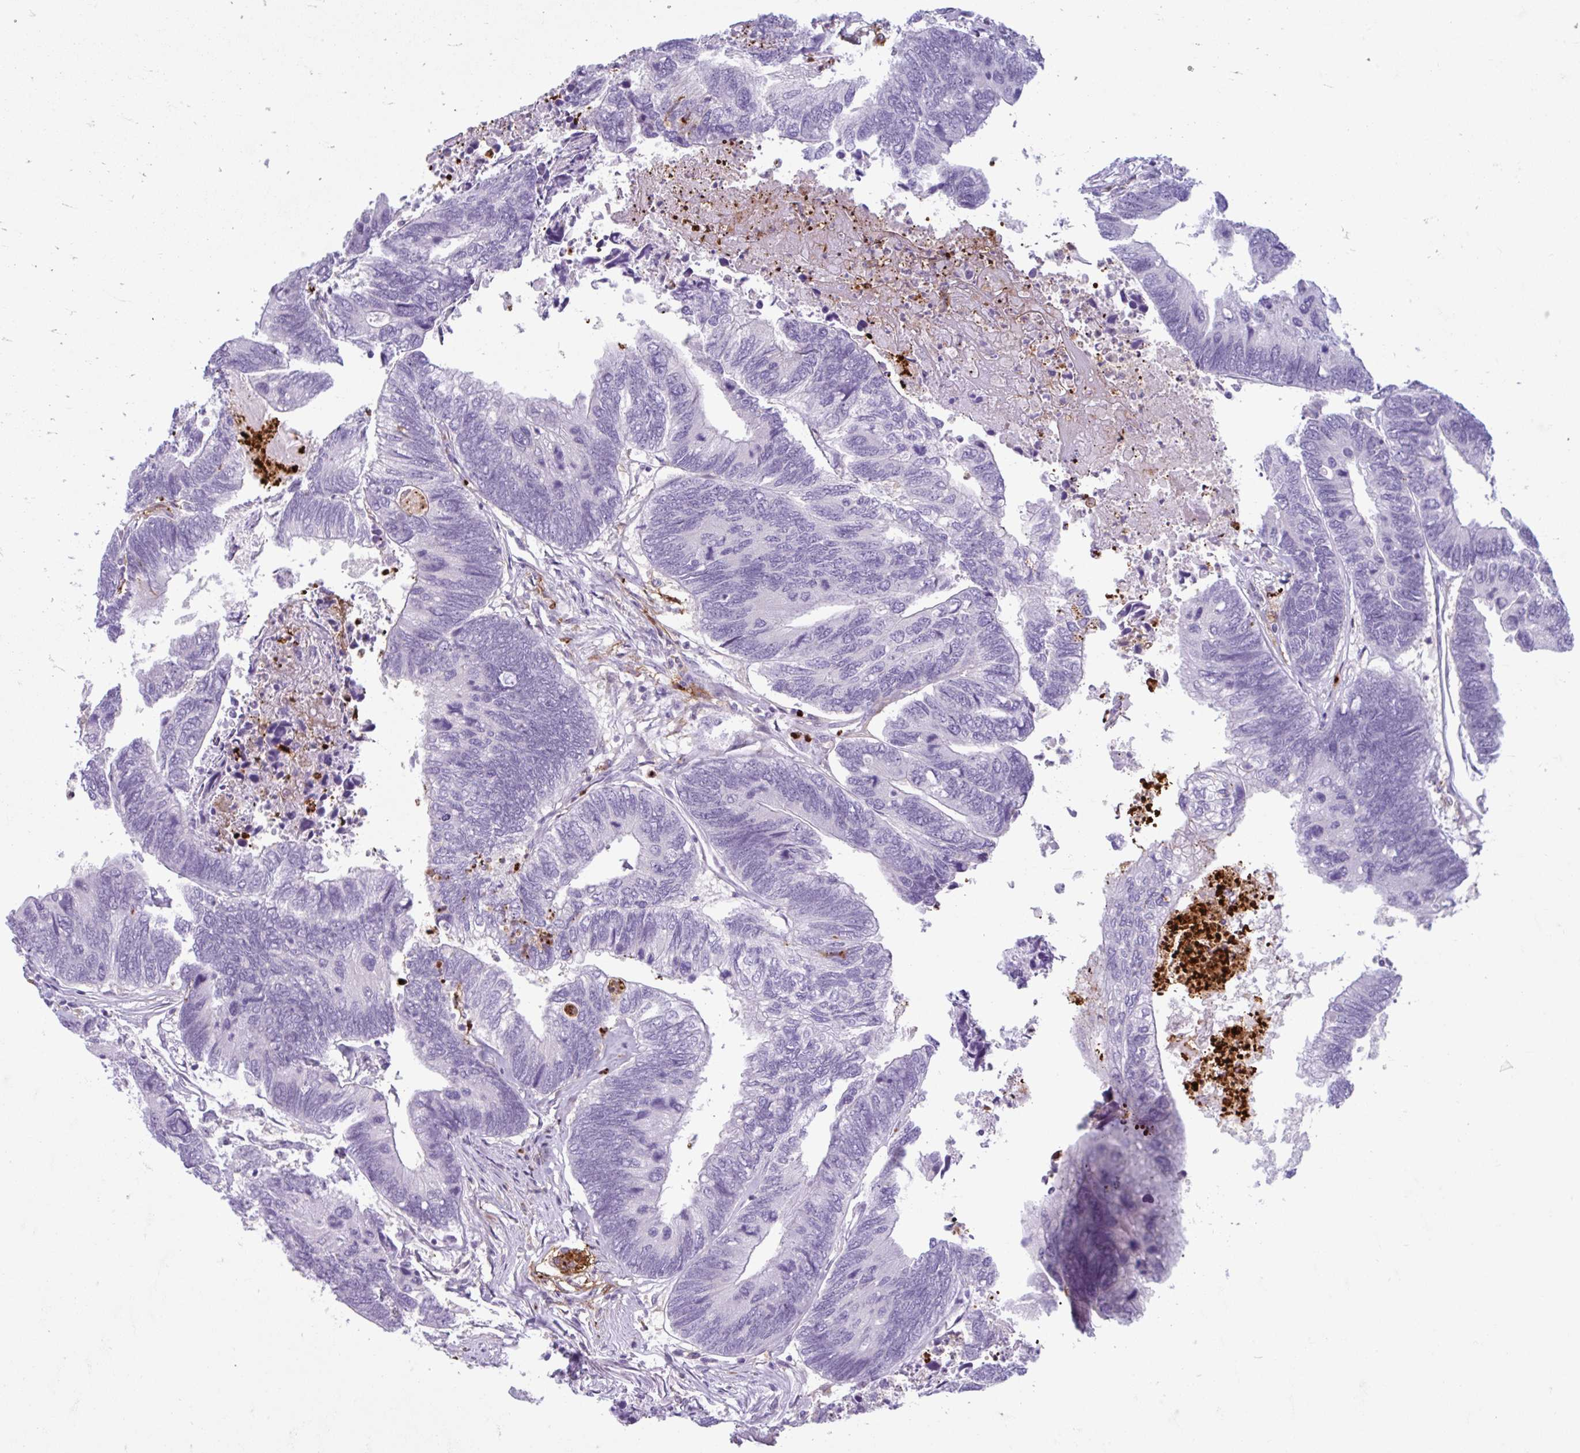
{"staining": {"intensity": "negative", "quantity": "none", "location": "none"}, "tissue": "colorectal cancer", "cell_type": "Tumor cells", "image_type": "cancer", "snomed": [{"axis": "morphology", "description": "Adenocarcinoma, NOS"}, {"axis": "topography", "description": "Colon"}], "caption": "High power microscopy histopathology image of an immunohistochemistry image of colorectal cancer, revealing no significant expression in tumor cells.", "gene": "CEP120", "patient": {"sex": "female", "age": 67}}